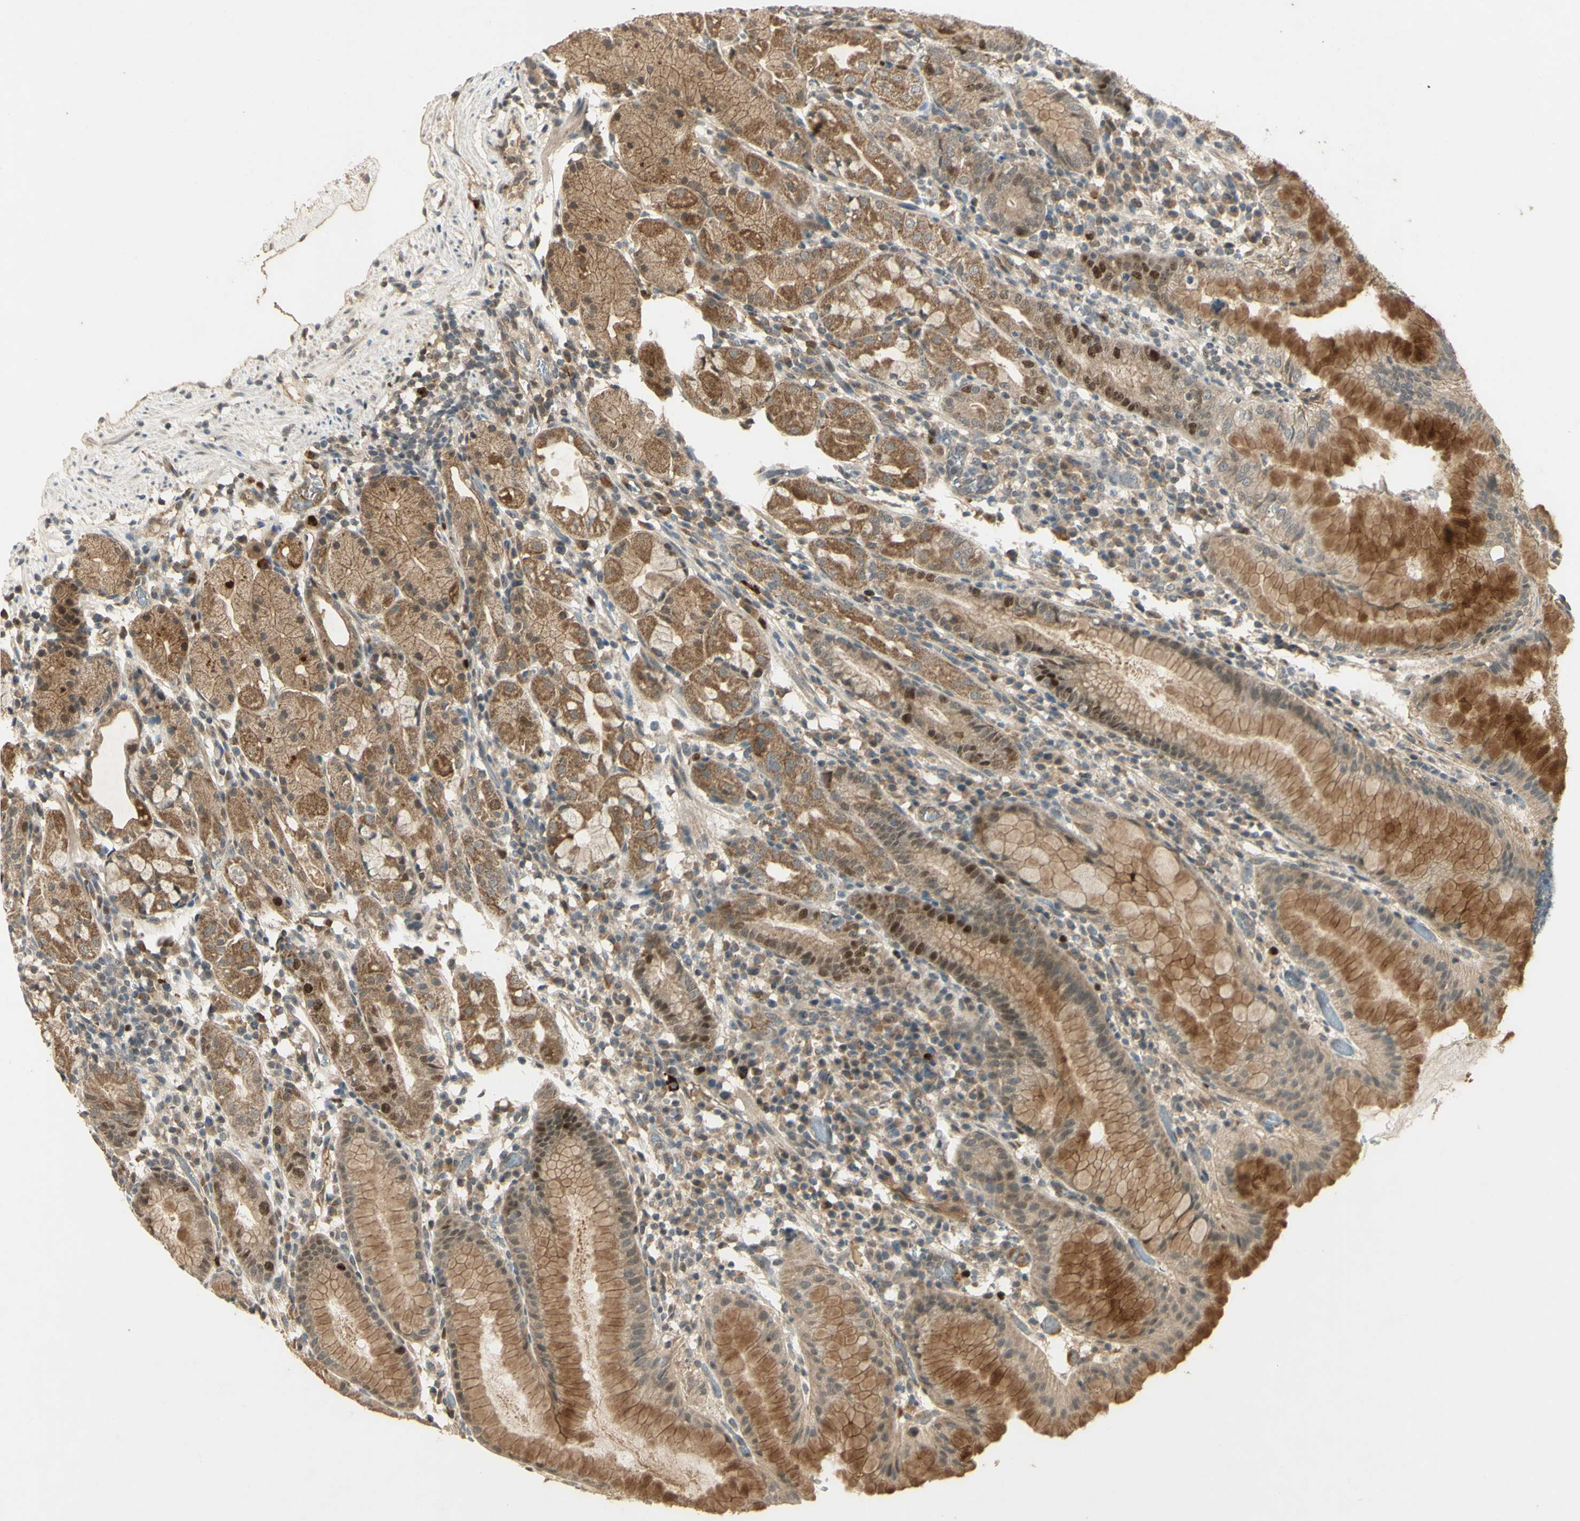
{"staining": {"intensity": "moderate", "quantity": ">75%", "location": "cytoplasmic/membranous"}, "tissue": "stomach", "cell_type": "Glandular cells", "image_type": "normal", "snomed": [{"axis": "morphology", "description": "Normal tissue, NOS"}, {"axis": "topography", "description": "Stomach"}, {"axis": "topography", "description": "Stomach, lower"}], "caption": "Stomach stained with immunohistochemistry demonstrates moderate cytoplasmic/membranous positivity in about >75% of glandular cells. The staining was performed using DAB, with brown indicating positive protein expression. Nuclei are stained blue with hematoxylin.", "gene": "RAD18", "patient": {"sex": "female", "age": 75}}